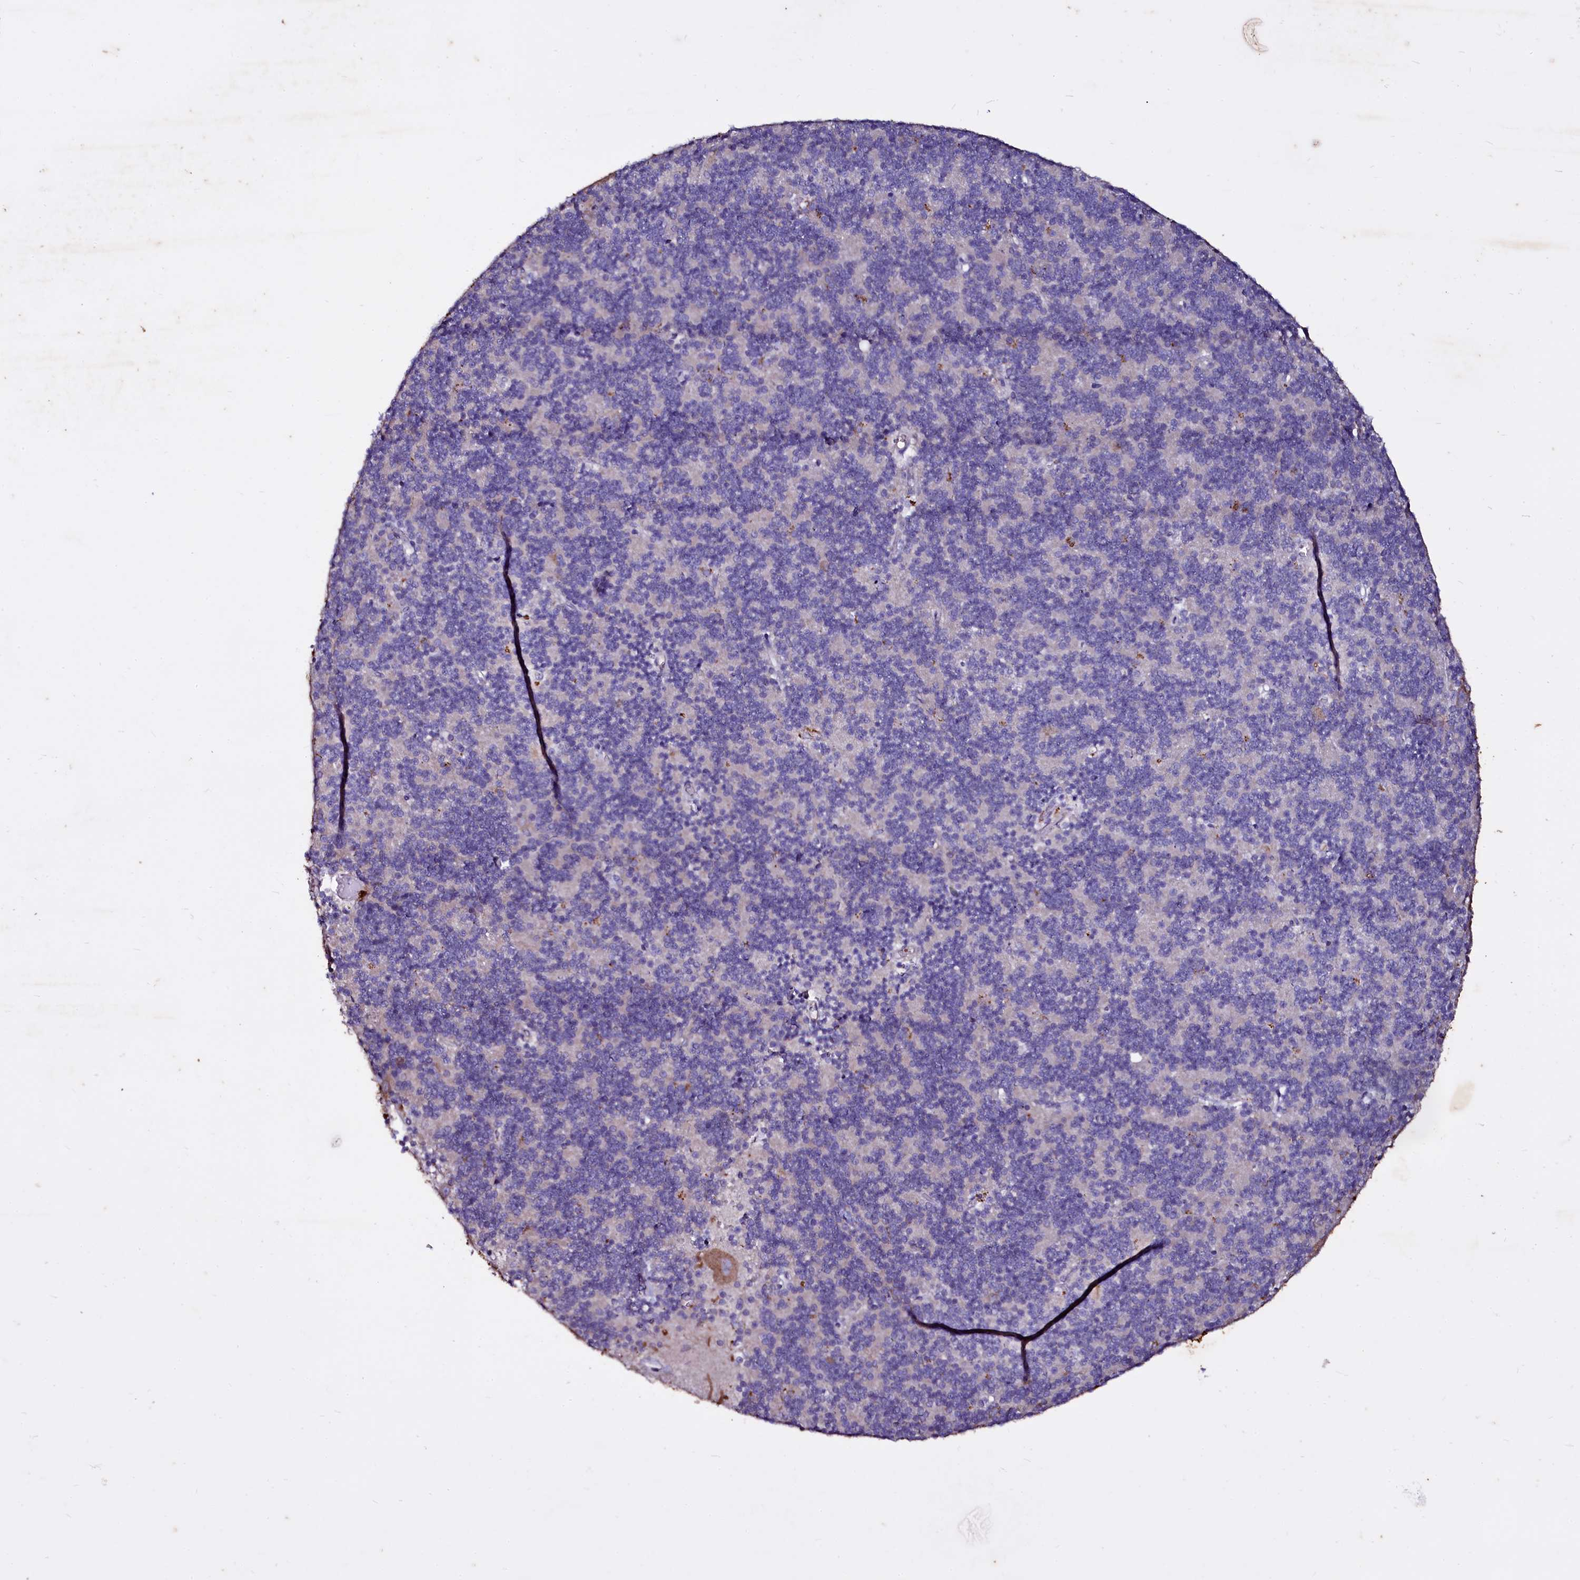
{"staining": {"intensity": "negative", "quantity": "none", "location": "none"}, "tissue": "cerebellum", "cell_type": "Cells in granular layer", "image_type": "normal", "snomed": [{"axis": "morphology", "description": "Normal tissue, NOS"}, {"axis": "topography", "description": "Cerebellum"}], "caption": "Immunohistochemical staining of normal human cerebellum shows no significant staining in cells in granular layer.", "gene": "SELENOT", "patient": {"sex": "male", "age": 54}}